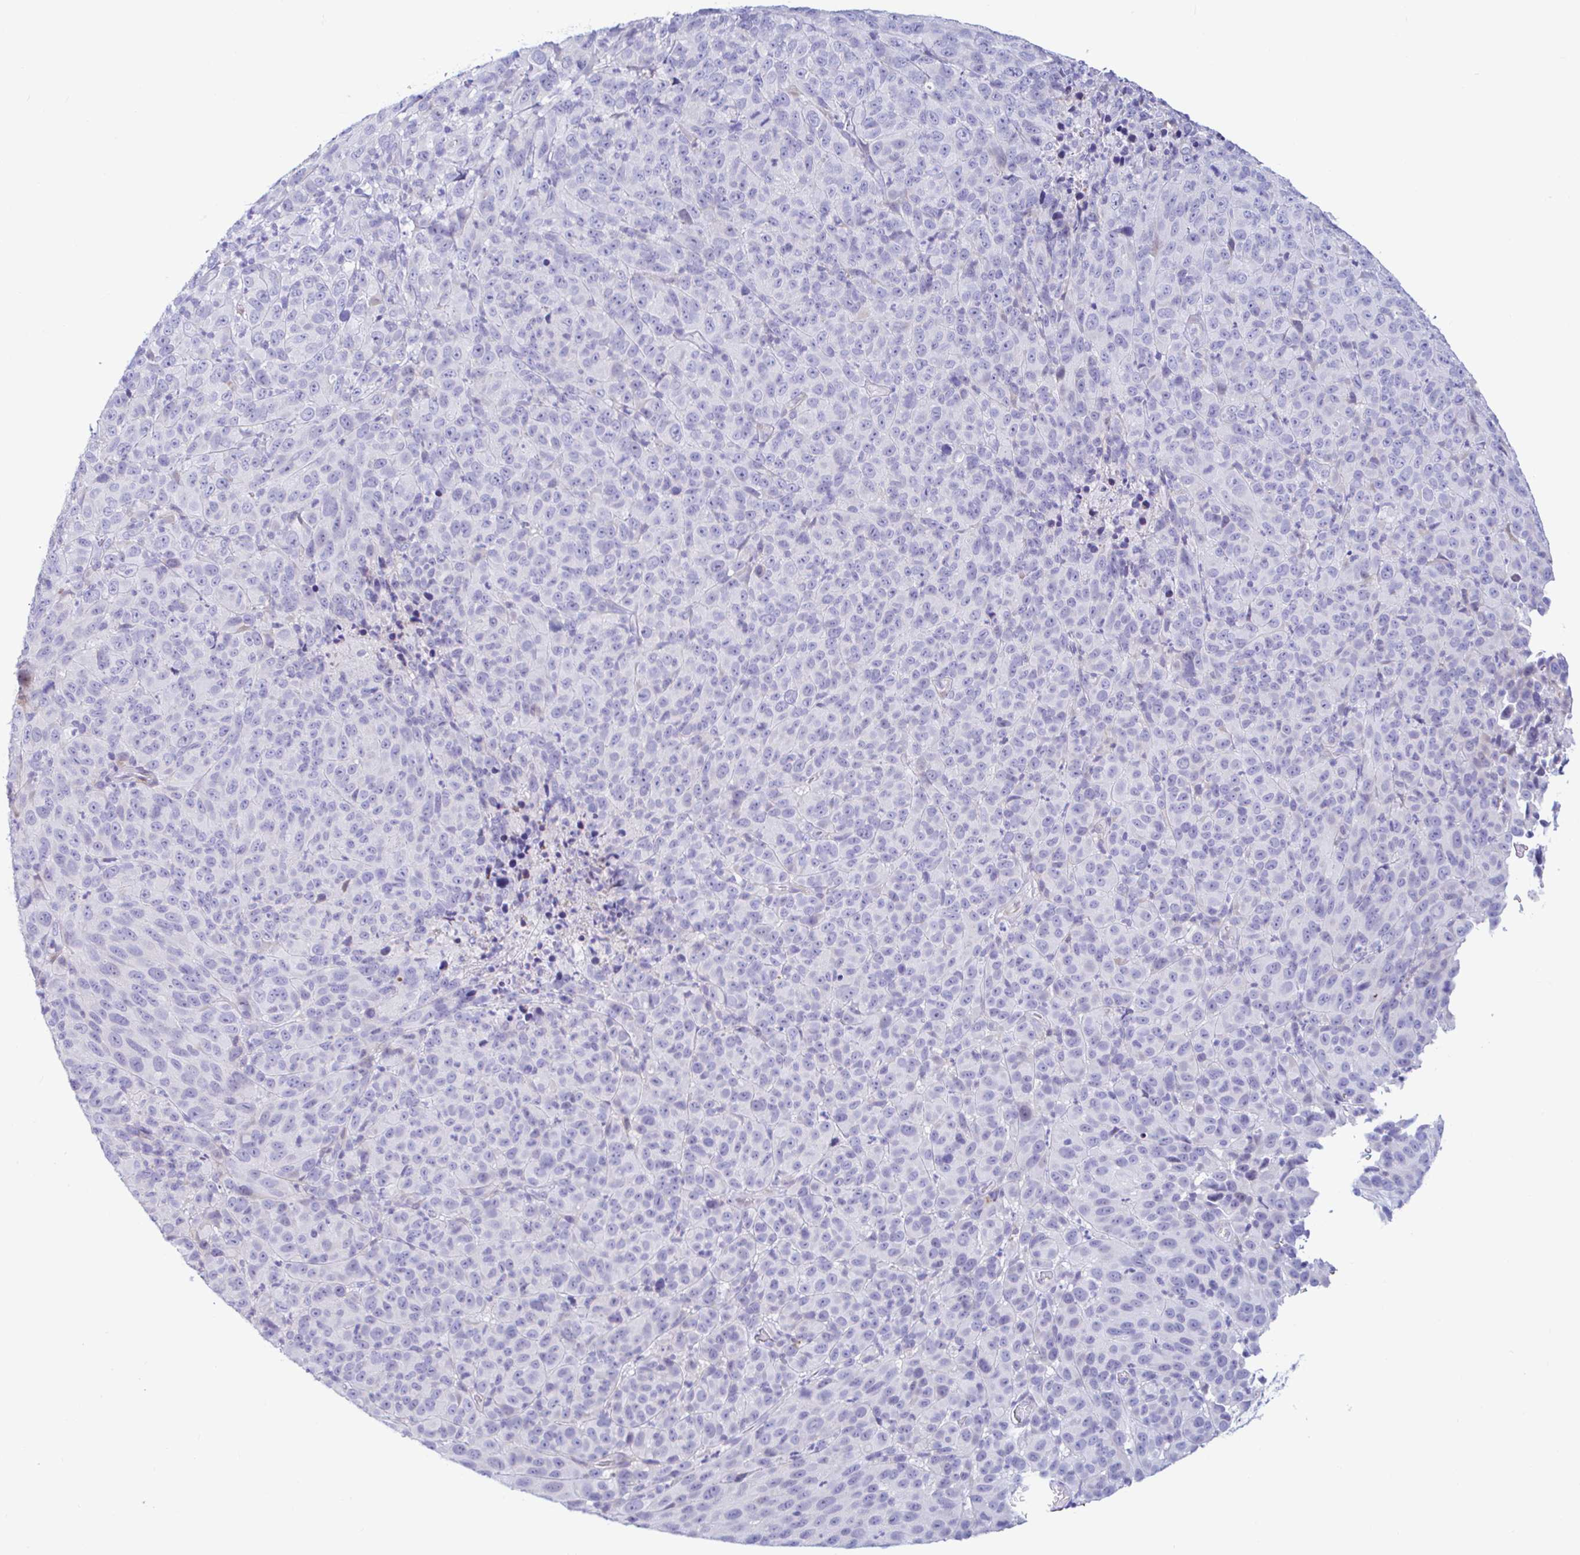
{"staining": {"intensity": "negative", "quantity": "none", "location": "none"}, "tissue": "melanoma", "cell_type": "Tumor cells", "image_type": "cancer", "snomed": [{"axis": "morphology", "description": "Malignant melanoma, NOS"}, {"axis": "topography", "description": "Skin"}], "caption": "IHC micrograph of neoplastic tissue: human malignant melanoma stained with DAB (3,3'-diaminobenzidine) exhibits no significant protein staining in tumor cells.", "gene": "NBPF3", "patient": {"sex": "male", "age": 85}}